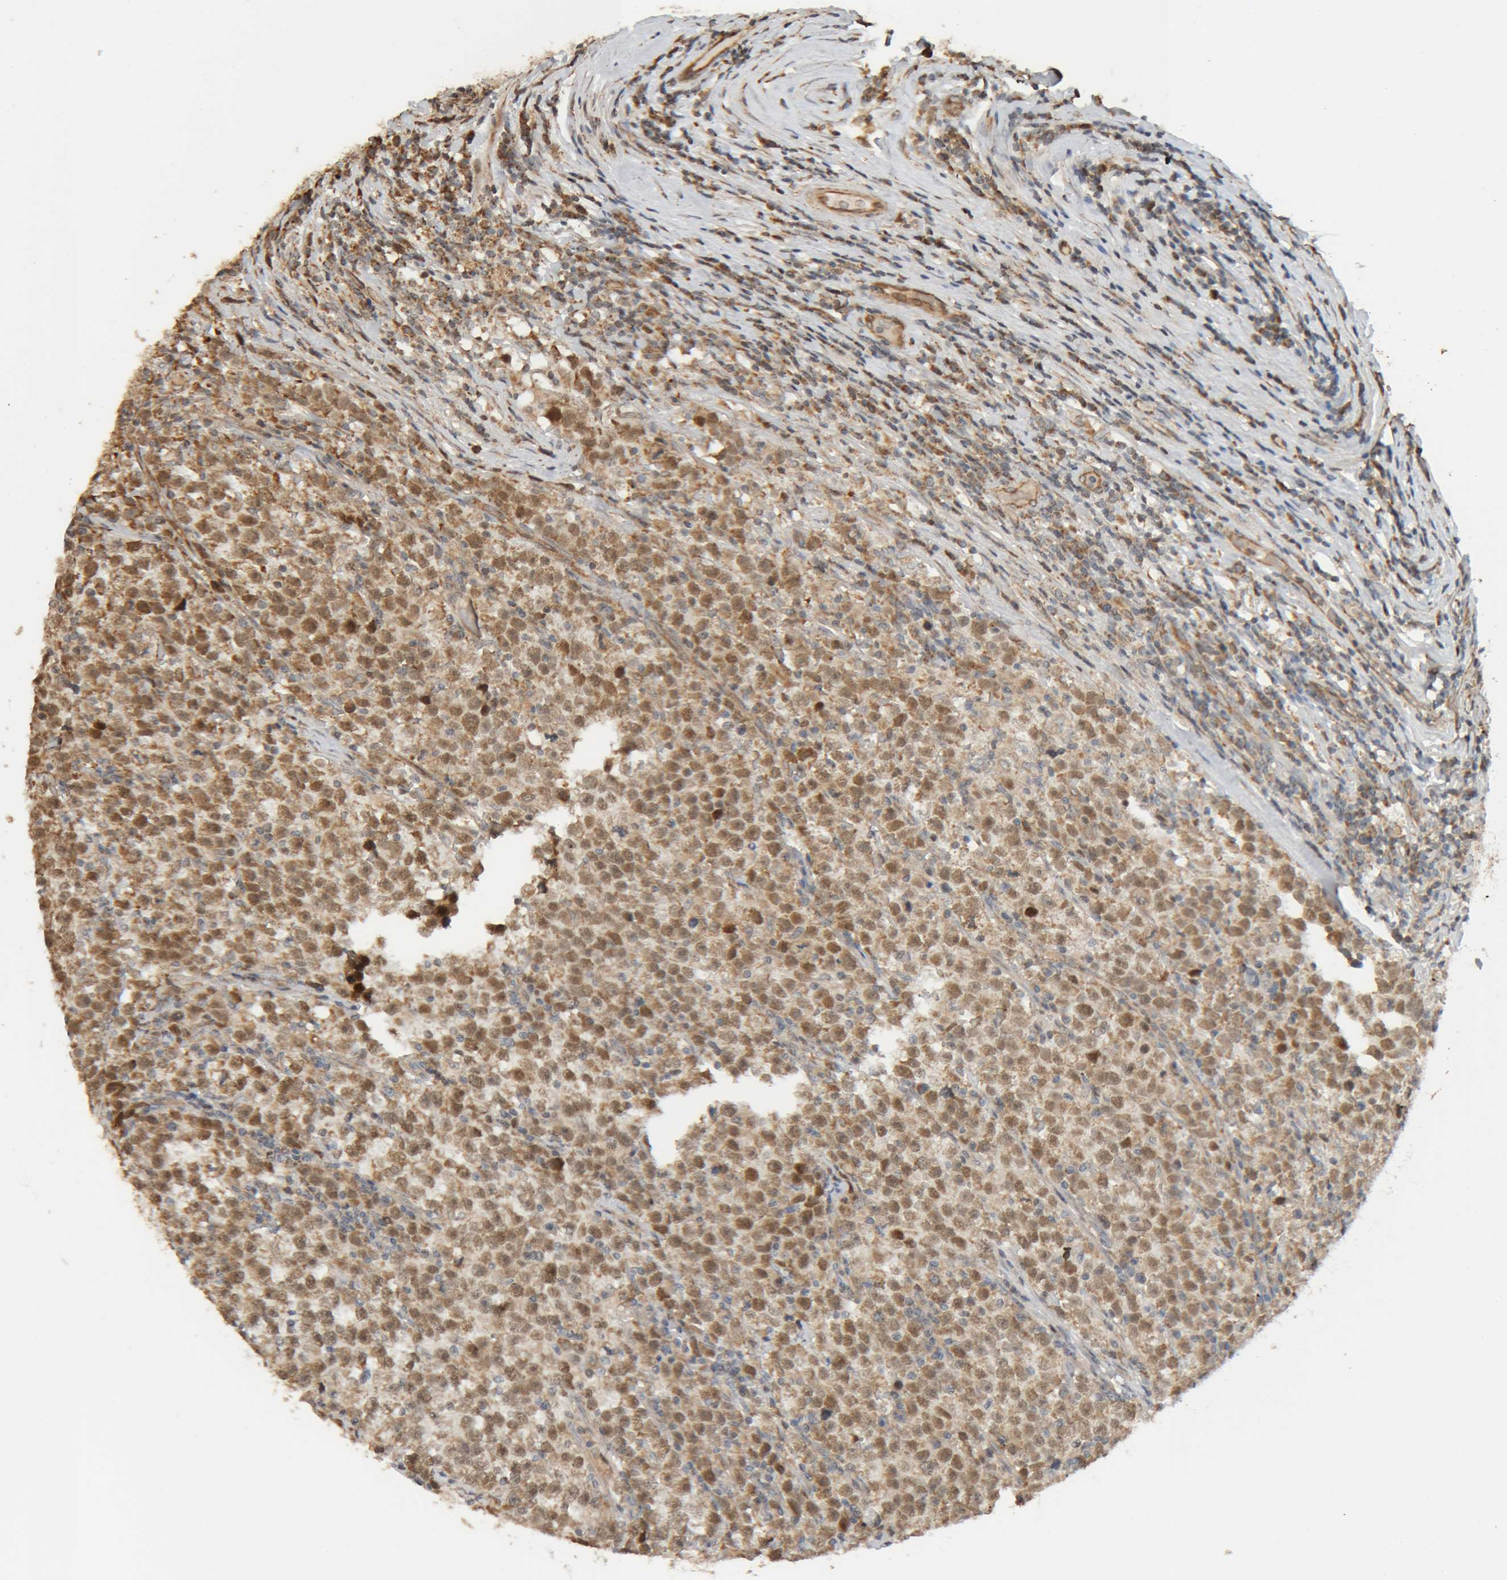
{"staining": {"intensity": "moderate", "quantity": ">75%", "location": "cytoplasmic/membranous,nuclear"}, "tissue": "testis cancer", "cell_type": "Tumor cells", "image_type": "cancer", "snomed": [{"axis": "morphology", "description": "Normal tissue, NOS"}, {"axis": "morphology", "description": "Seminoma, NOS"}, {"axis": "topography", "description": "Testis"}], "caption": "DAB (3,3'-diaminobenzidine) immunohistochemical staining of human seminoma (testis) reveals moderate cytoplasmic/membranous and nuclear protein staining in approximately >75% of tumor cells.", "gene": "GINS4", "patient": {"sex": "male", "age": 43}}